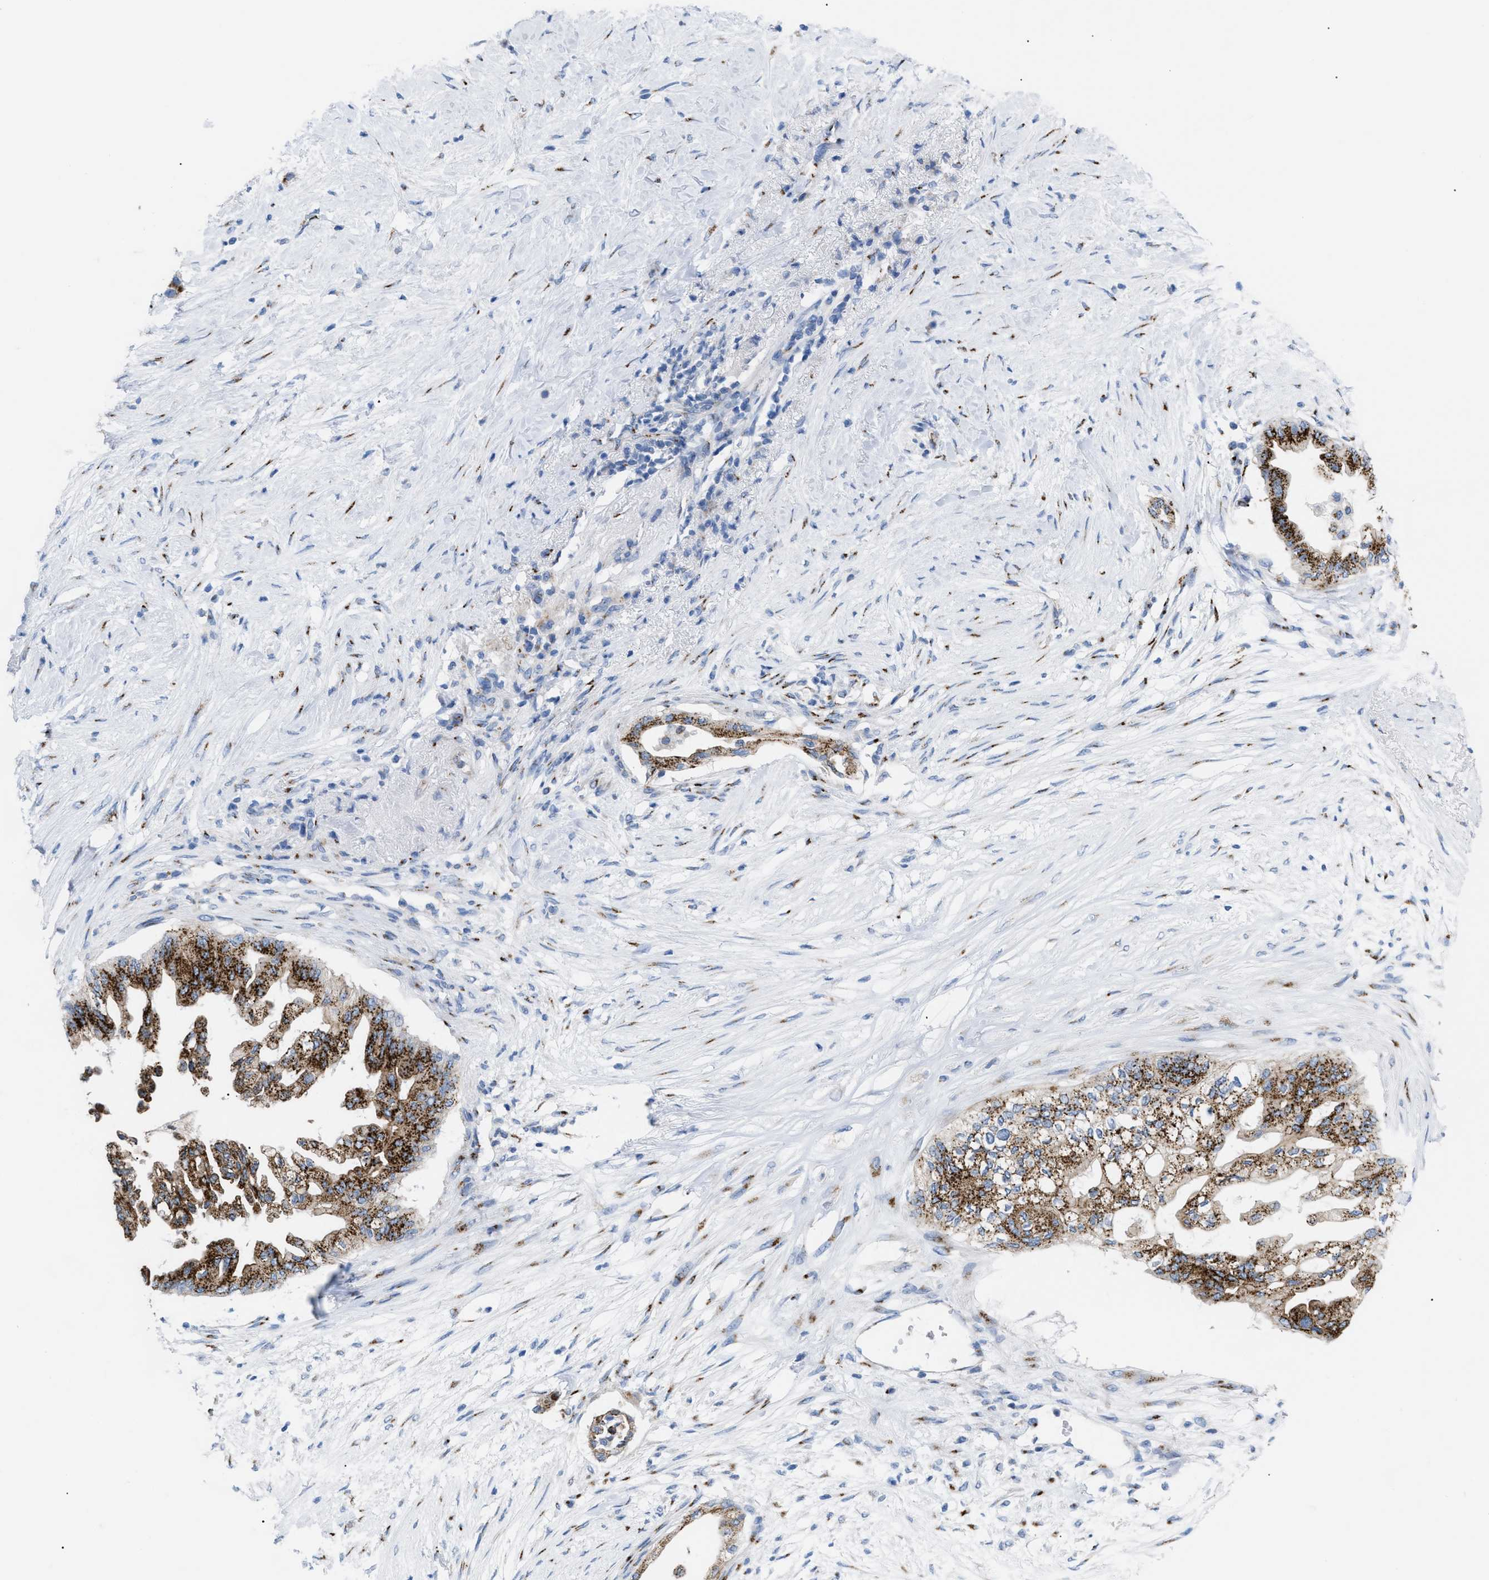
{"staining": {"intensity": "strong", "quantity": ">75%", "location": "cytoplasmic/membranous"}, "tissue": "pancreatic cancer", "cell_type": "Tumor cells", "image_type": "cancer", "snomed": [{"axis": "morphology", "description": "Normal tissue, NOS"}, {"axis": "morphology", "description": "Adenocarcinoma, NOS"}, {"axis": "topography", "description": "Pancreas"}, {"axis": "topography", "description": "Duodenum"}], "caption": "Brown immunohistochemical staining in human adenocarcinoma (pancreatic) shows strong cytoplasmic/membranous positivity in approximately >75% of tumor cells. The protein is stained brown, and the nuclei are stained in blue (DAB (3,3'-diaminobenzidine) IHC with brightfield microscopy, high magnification).", "gene": "TMEM17", "patient": {"sex": "female", "age": 60}}